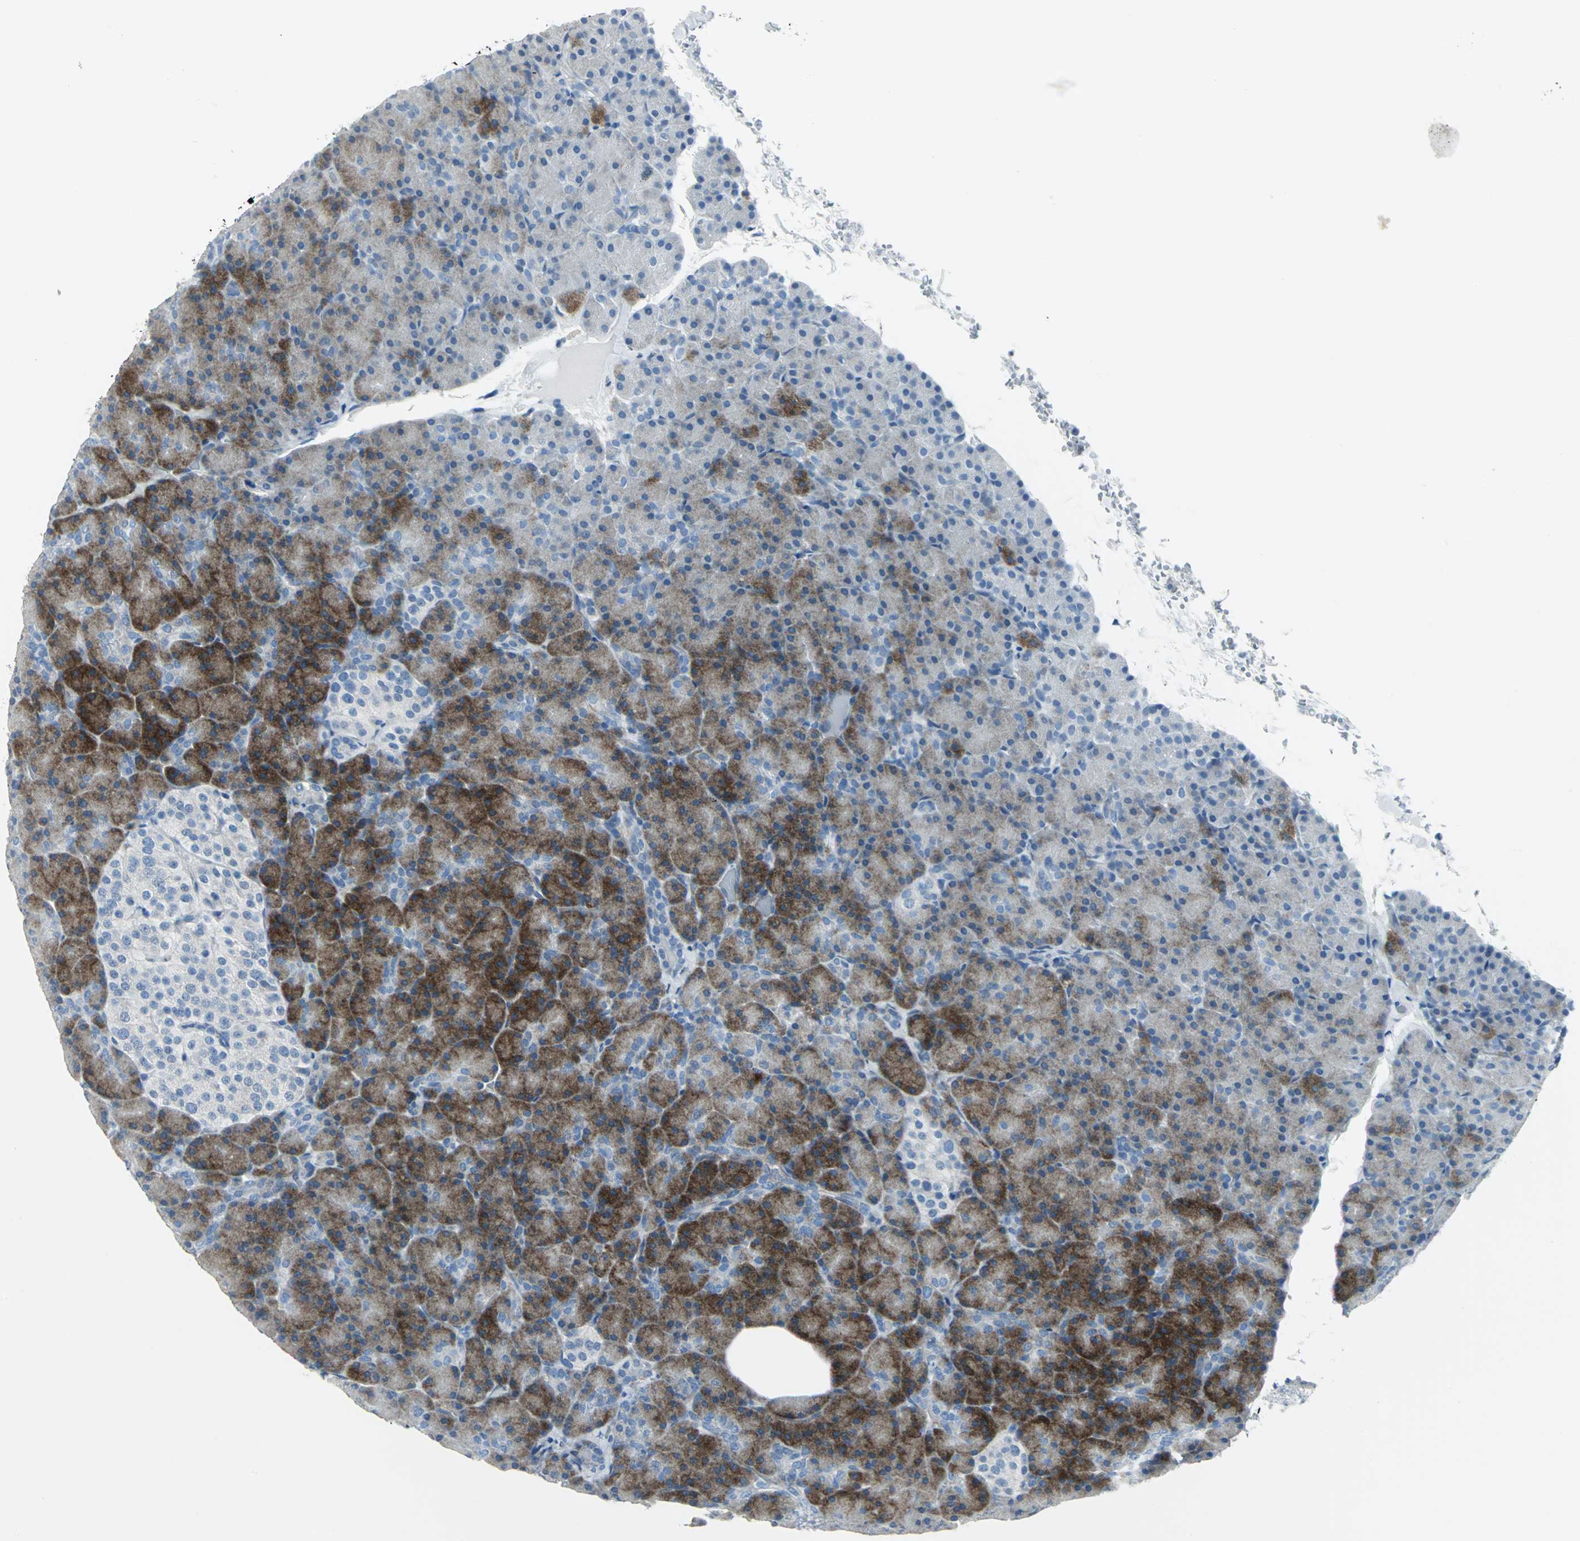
{"staining": {"intensity": "moderate", "quantity": "25%-75%", "location": "cytoplasmic/membranous"}, "tissue": "pancreas", "cell_type": "Exocrine glandular cells", "image_type": "normal", "snomed": [{"axis": "morphology", "description": "Normal tissue, NOS"}, {"axis": "topography", "description": "Pancreas"}], "caption": "This is a photomicrograph of immunohistochemistry (IHC) staining of unremarkable pancreas, which shows moderate positivity in the cytoplasmic/membranous of exocrine glandular cells.", "gene": "DNAI2", "patient": {"sex": "female", "age": 43}}